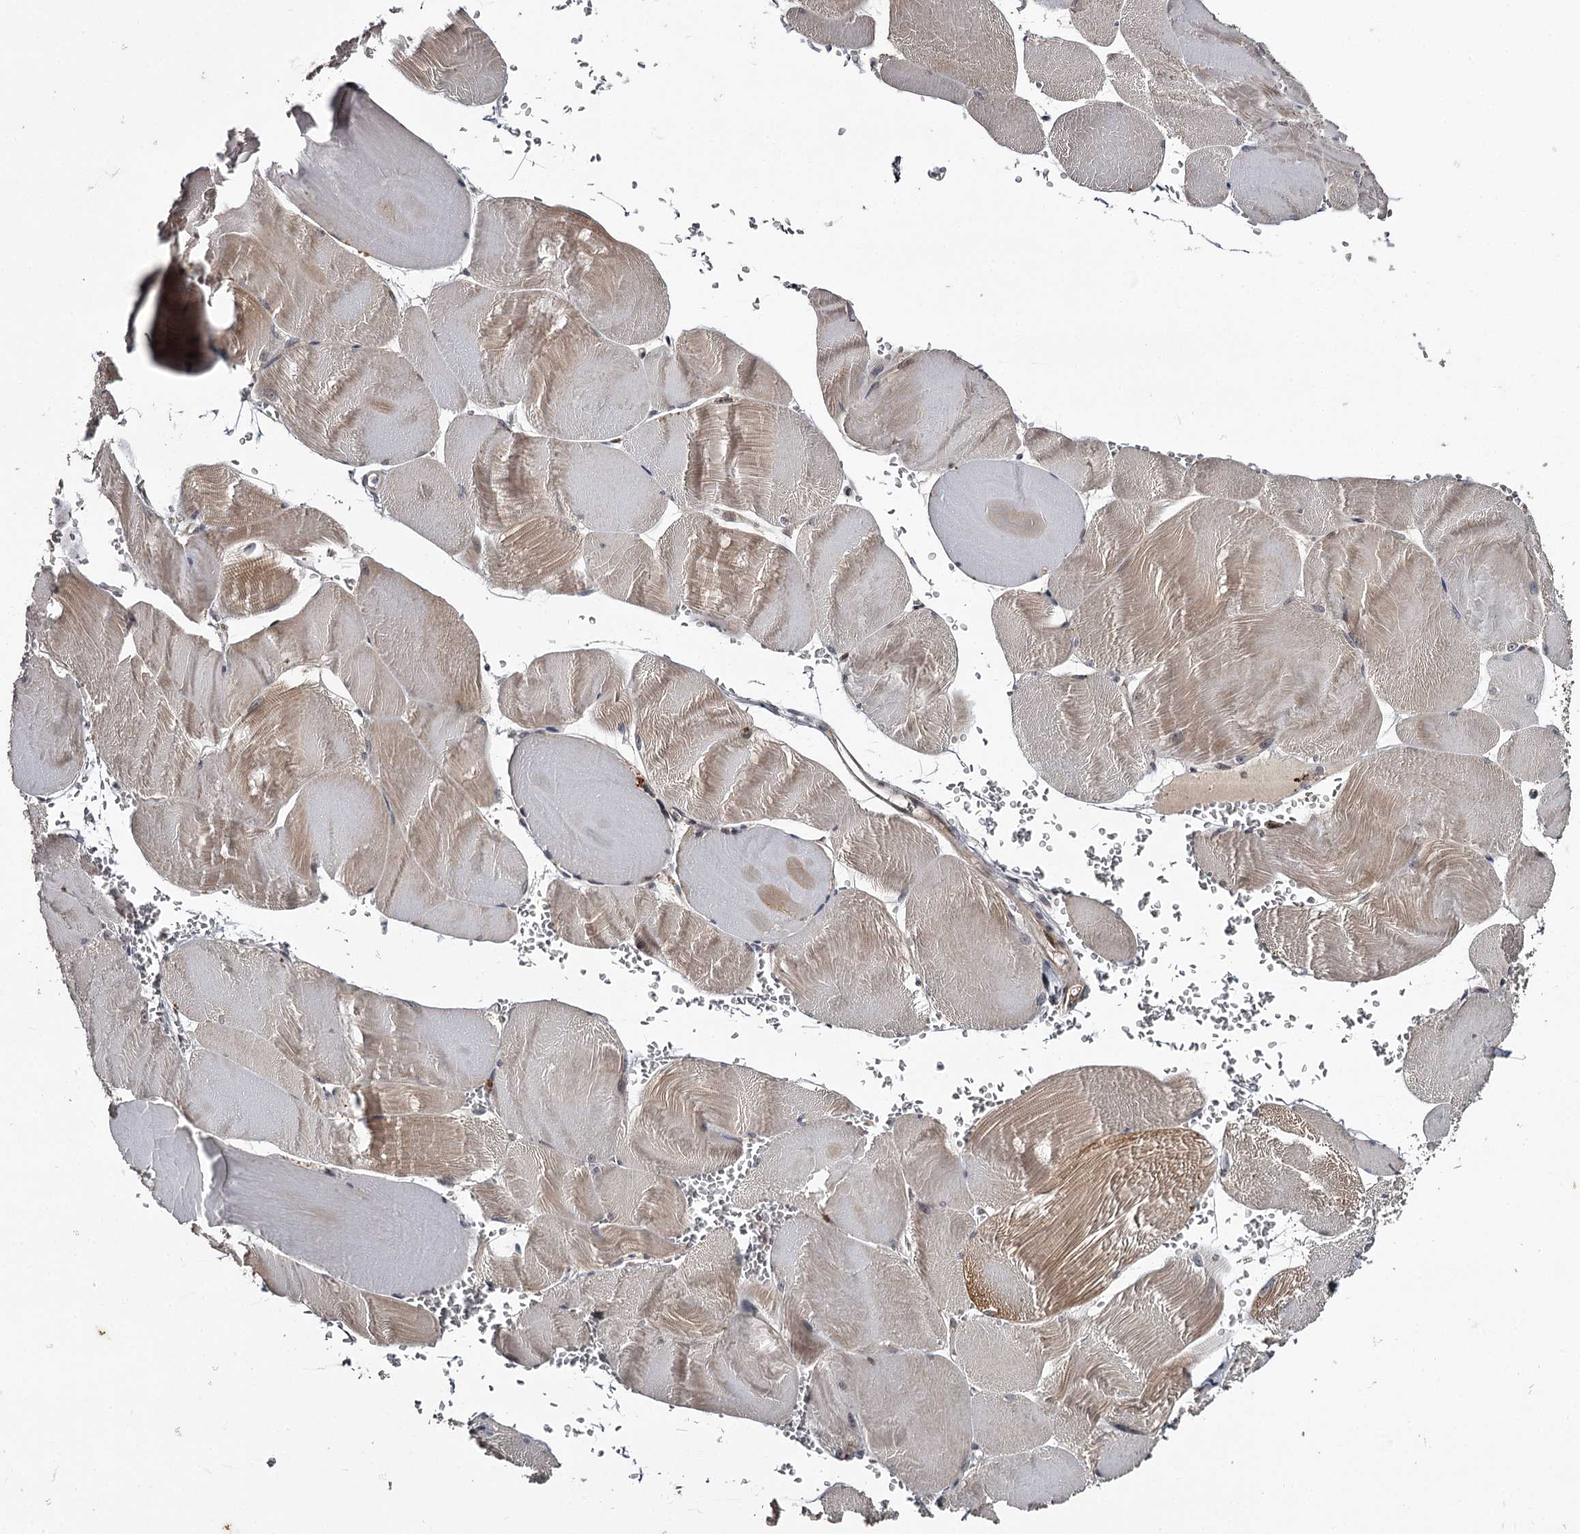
{"staining": {"intensity": "weak", "quantity": "25%-75%", "location": "cytoplasmic/membranous"}, "tissue": "skeletal muscle", "cell_type": "Myocytes", "image_type": "normal", "snomed": [{"axis": "morphology", "description": "Normal tissue, NOS"}, {"axis": "morphology", "description": "Basal cell carcinoma"}, {"axis": "topography", "description": "Skeletal muscle"}], "caption": "Skeletal muscle stained with DAB (3,3'-diaminobenzidine) immunohistochemistry demonstrates low levels of weak cytoplasmic/membranous expression in about 25%-75% of myocytes.", "gene": "RNF44", "patient": {"sex": "female", "age": 64}}